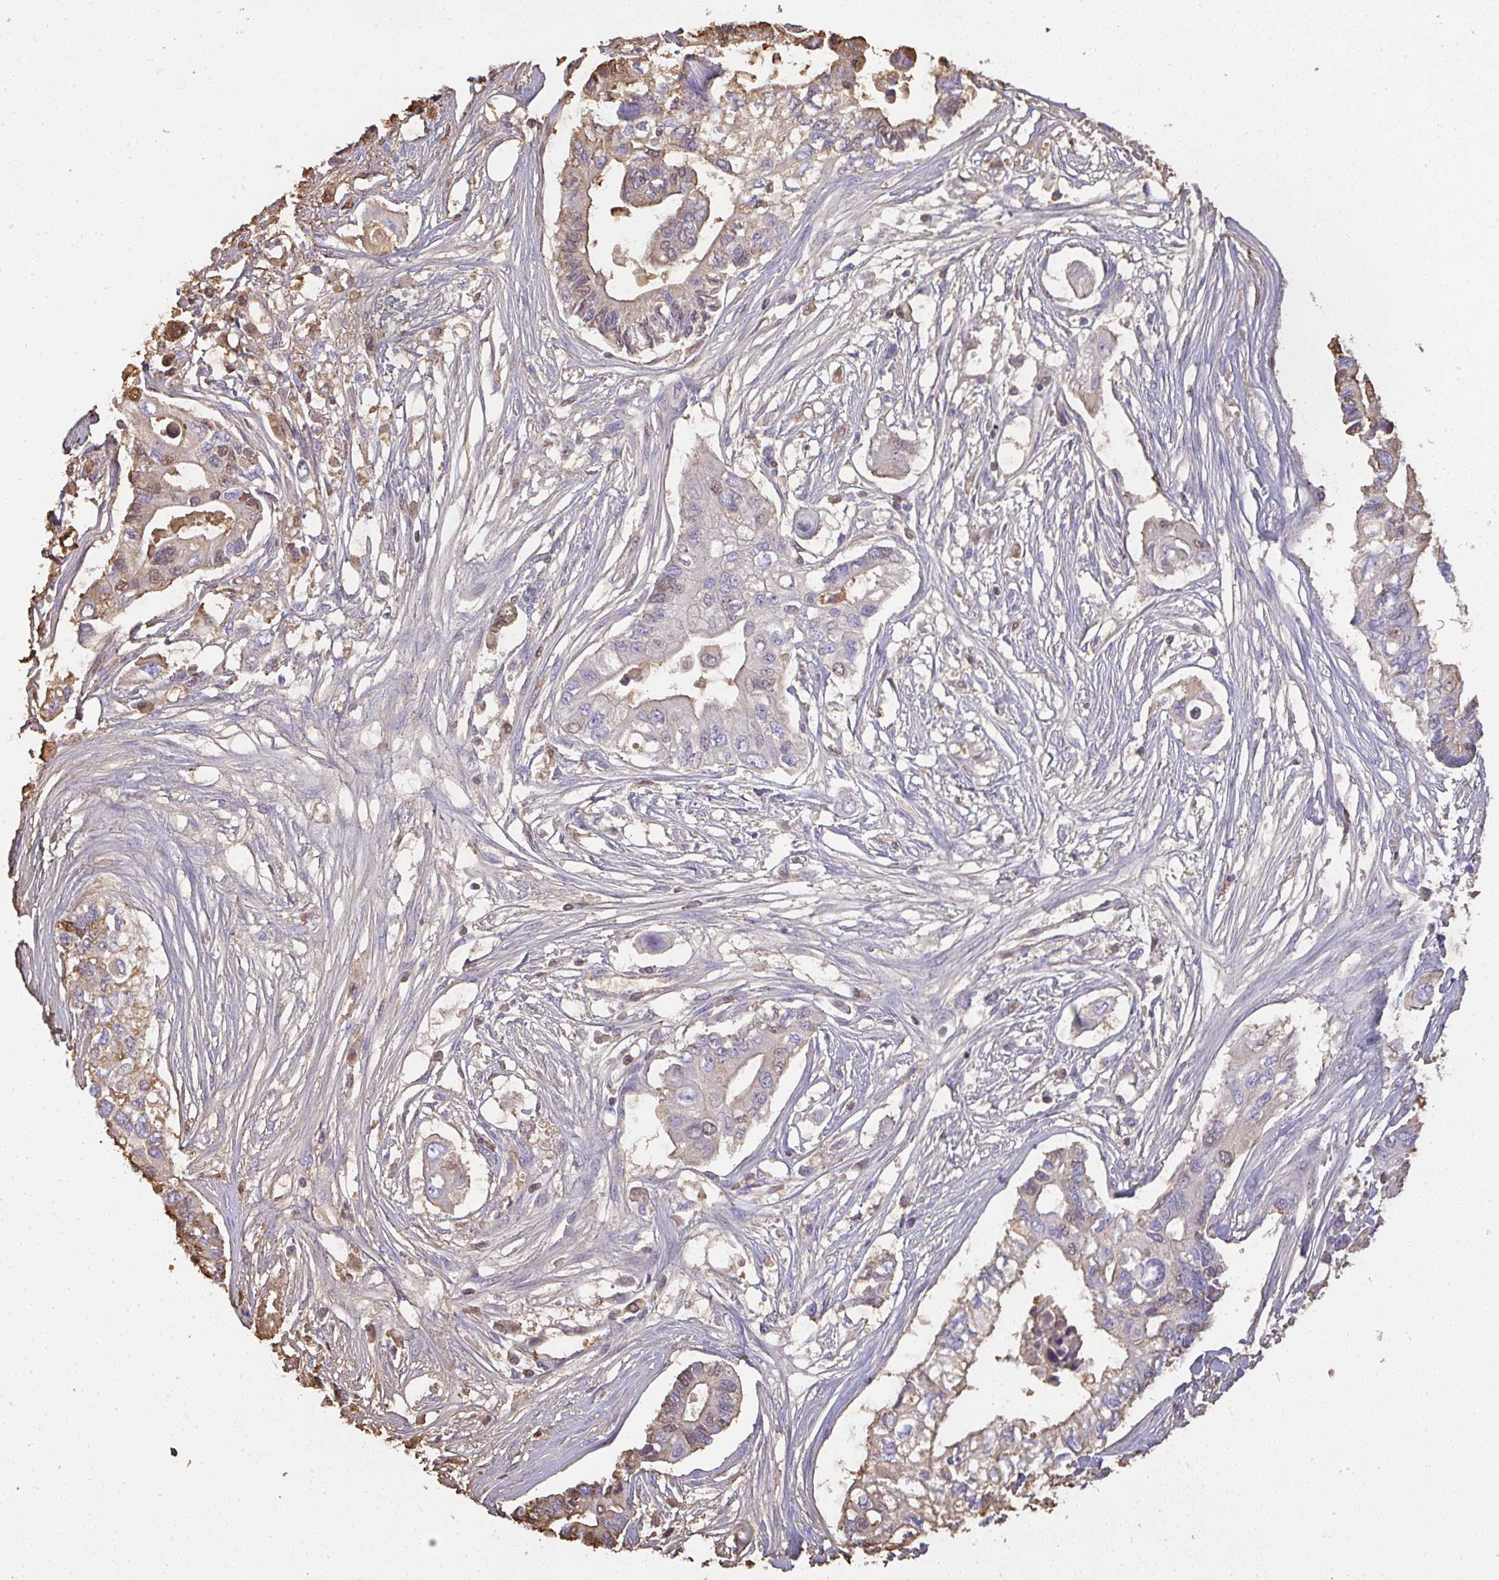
{"staining": {"intensity": "weak", "quantity": "<25%", "location": "cytoplasmic/membranous"}, "tissue": "pancreatic cancer", "cell_type": "Tumor cells", "image_type": "cancer", "snomed": [{"axis": "morphology", "description": "Adenocarcinoma, NOS"}, {"axis": "topography", "description": "Pancreas"}], "caption": "Pancreatic adenocarcinoma stained for a protein using immunohistochemistry (IHC) shows no expression tumor cells.", "gene": "SMYD5", "patient": {"sex": "female", "age": 63}}